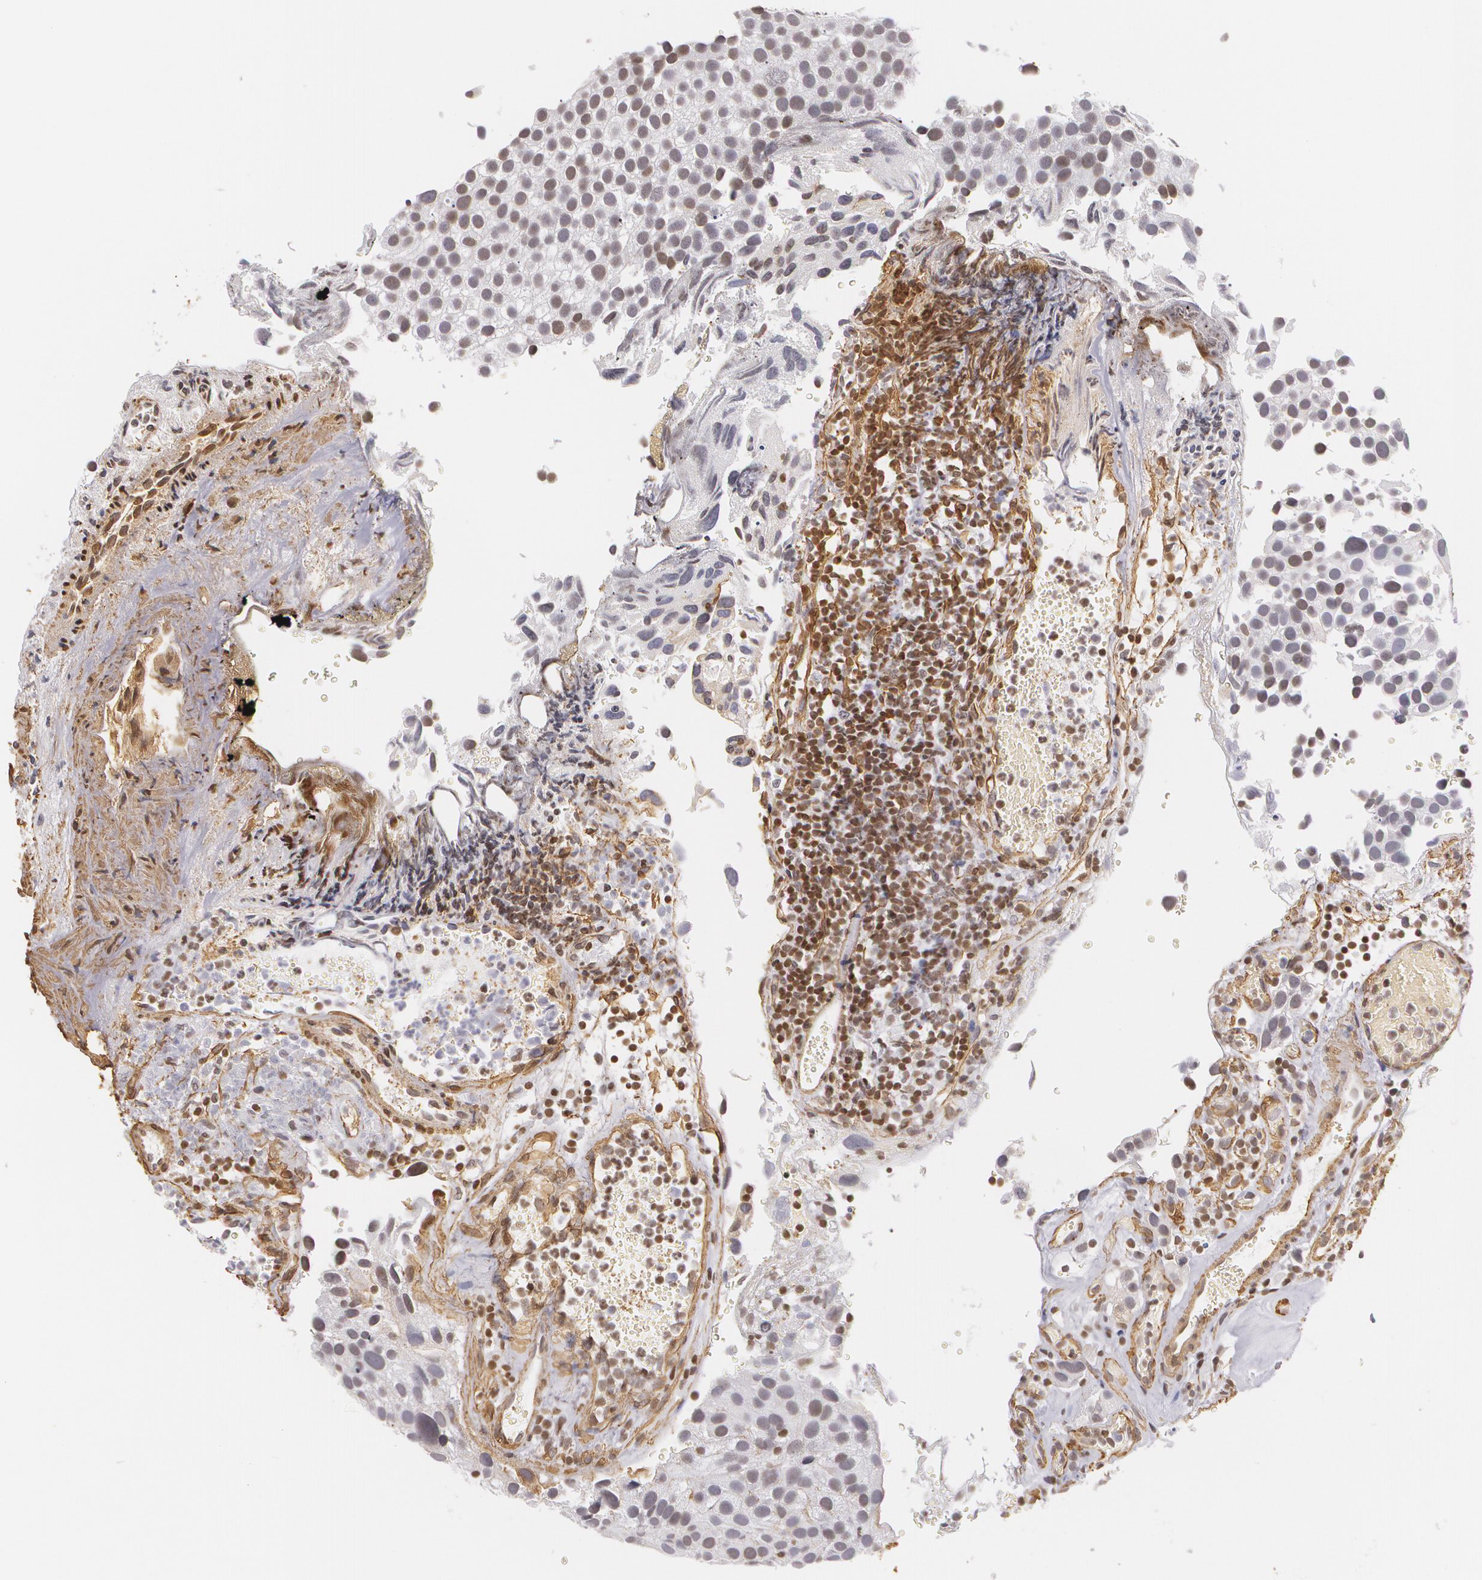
{"staining": {"intensity": "negative", "quantity": "none", "location": "none"}, "tissue": "urothelial cancer", "cell_type": "Tumor cells", "image_type": "cancer", "snomed": [{"axis": "morphology", "description": "Urothelial carcinoma, High grade"}, {"axis": "topography", "description": "Urinary bladder"}], "caption": "This is an immunohistochemistry (IHC) micrograph of human urothelial cancer. There is no expression in tumor cells.", "gene": "VAMP1", "patient": {"sex": "male", "age": 72}}